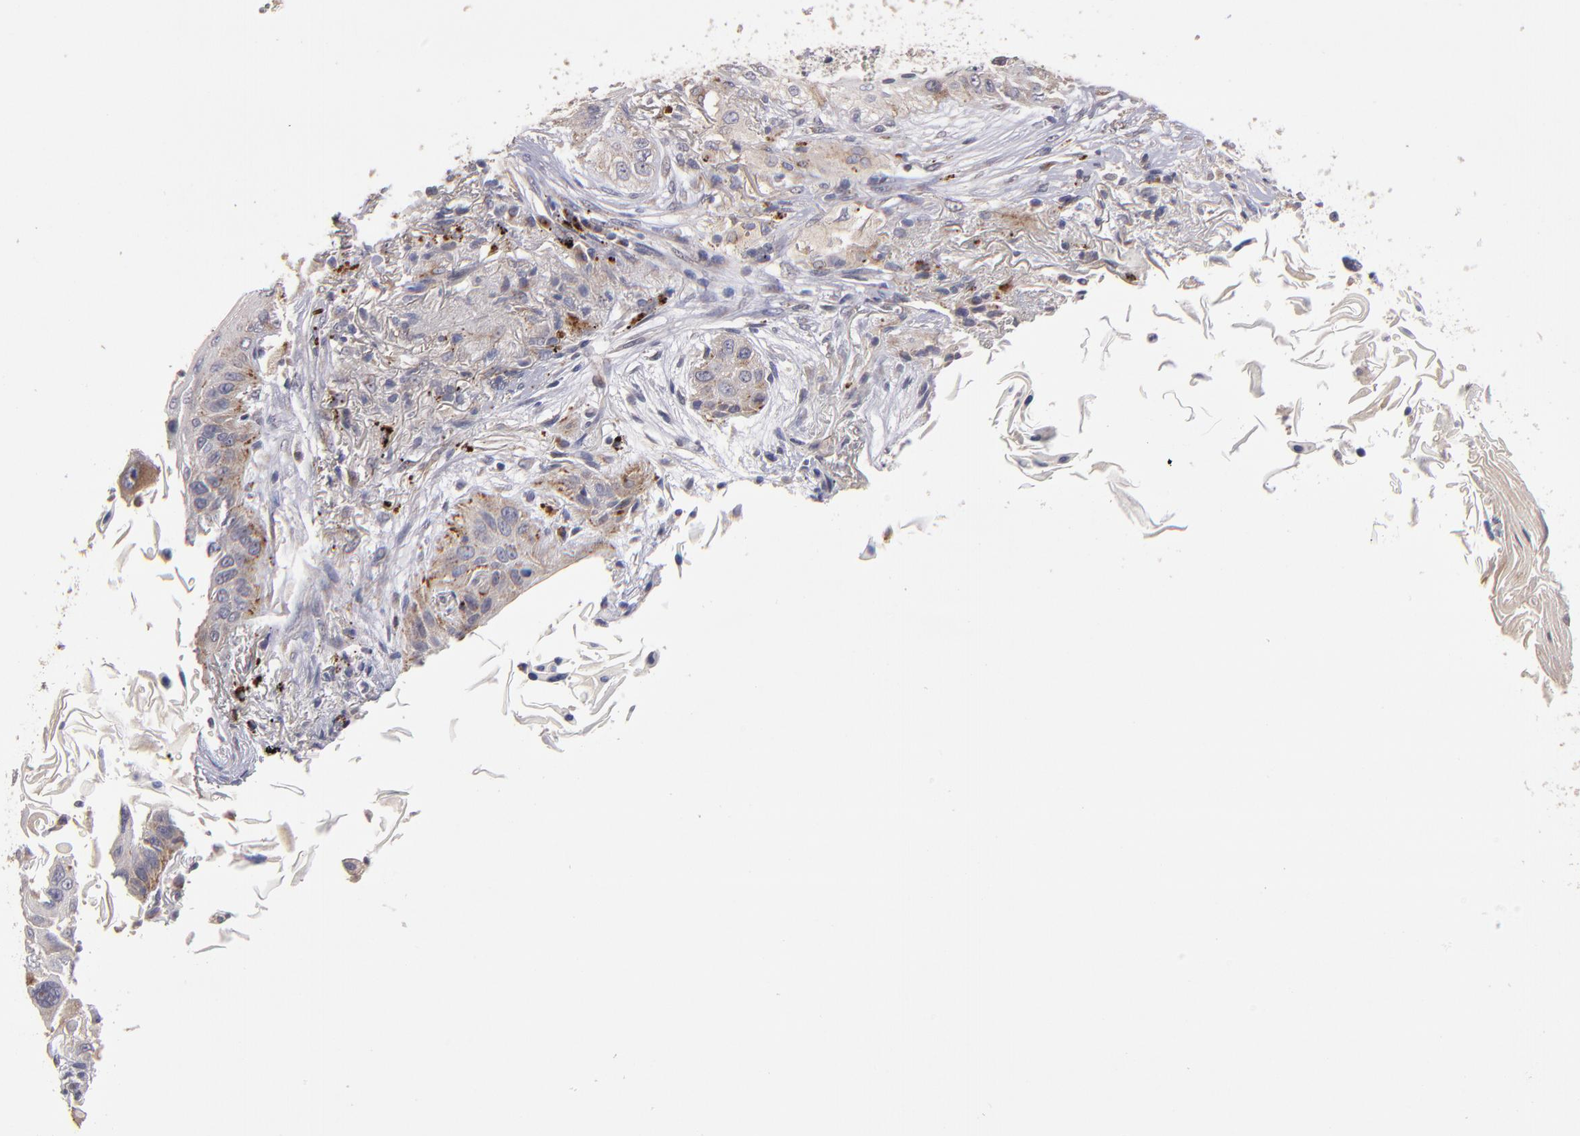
{"staining": {"intensity": "moderate", "quantity": "<25%", "location": "cytoplasmic/membranous"}, "tissue": "lung cancer", "cell_type": "Tumor cells", "image_type": "cancer", "snomed": [{"axis": "morphology", "description": "Squamous cell carcinoma, NOS"}, {"axis": "topography", "description": "Lung"}], "caption": "Protein staining exhibits moderate cytoplasmic/membranous staining in about <25% of tumor cells in squamous cell carcinoma (lung).", "gene": "MAGEE1", "patient": {"sex": "female", "age": 67}}